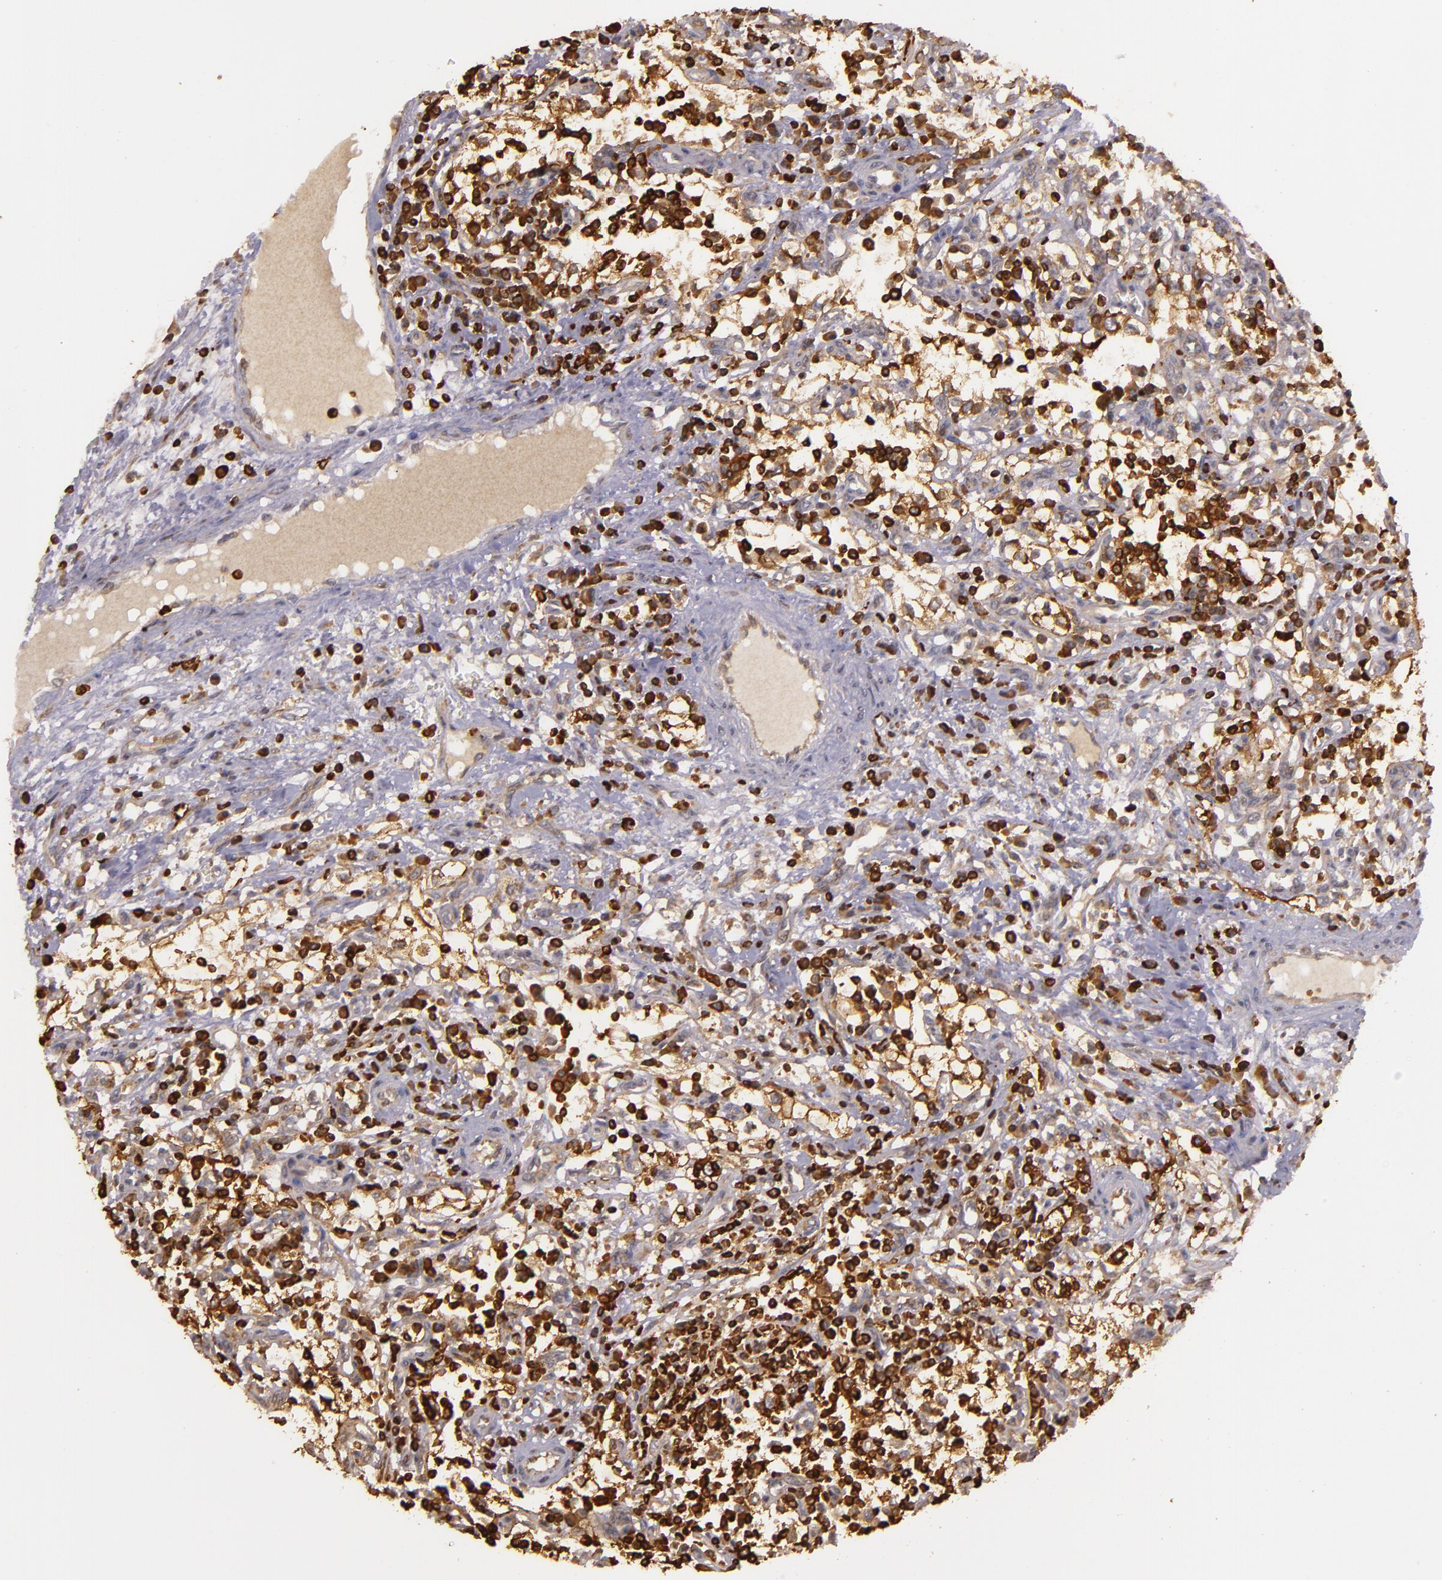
{"staining": {"intensity": "strong", "quantity": ">75%", "location": "cytoplasmic/membranous"}, "tissue": "renal cancer", "cell_type": "Tumor cells", "image_type": "cancer", "snomed": [{"axis": "morphology", "description": "Adenocarcinoma, NOS"}, {"axis": "topography", "description": "Kidney"}], "caption": "IHC histopathology image of renal cancer (adenocarcinoma) stained for a protein (brown), which exhibits high levels of strong cytoplasmic/membranous staining in approximately >75% of tumor cells.", "gene": "SLC9A3R1", "patient": {"sex": "male", "age": 82}}